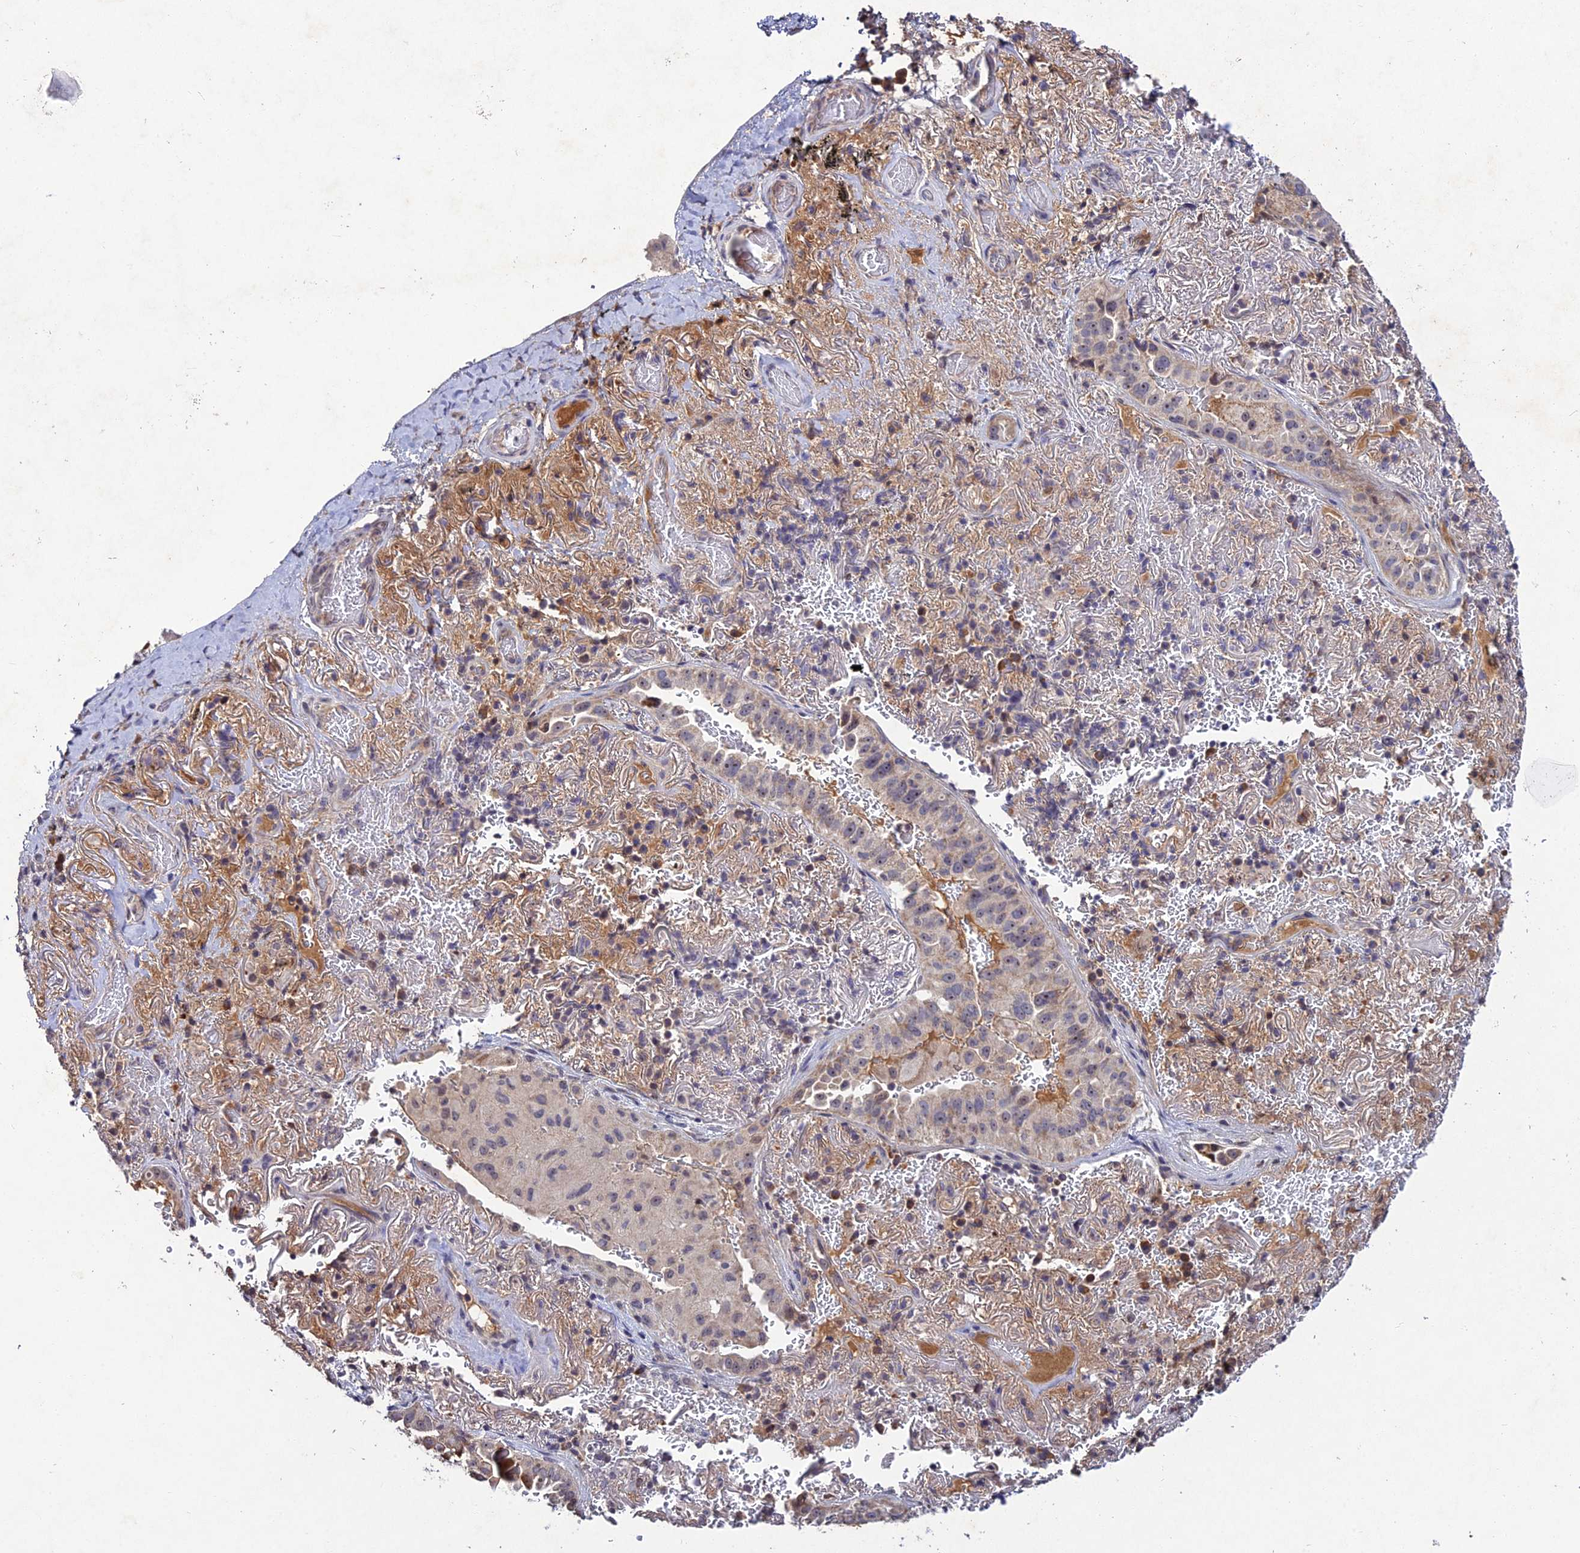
{"staining": {"intensity": "negative", "quantity": "none", "location": "none"}, "tissue": "lung cancer", "cell_type": "Tumor cells", "image_type": "cancer", "snomed": [{"axis": "morphology", "description": "Adenocarcinoma, NOS"}, {"axis": "topography", "description": "Lung"}], "caption": "A photomicrograph of human lung adenocarcinoma is negative for staining in tumor cells. Nuclei are stained in blue.", "gene": "CHST5", "patient": {"sex": "female", "age": 69}}